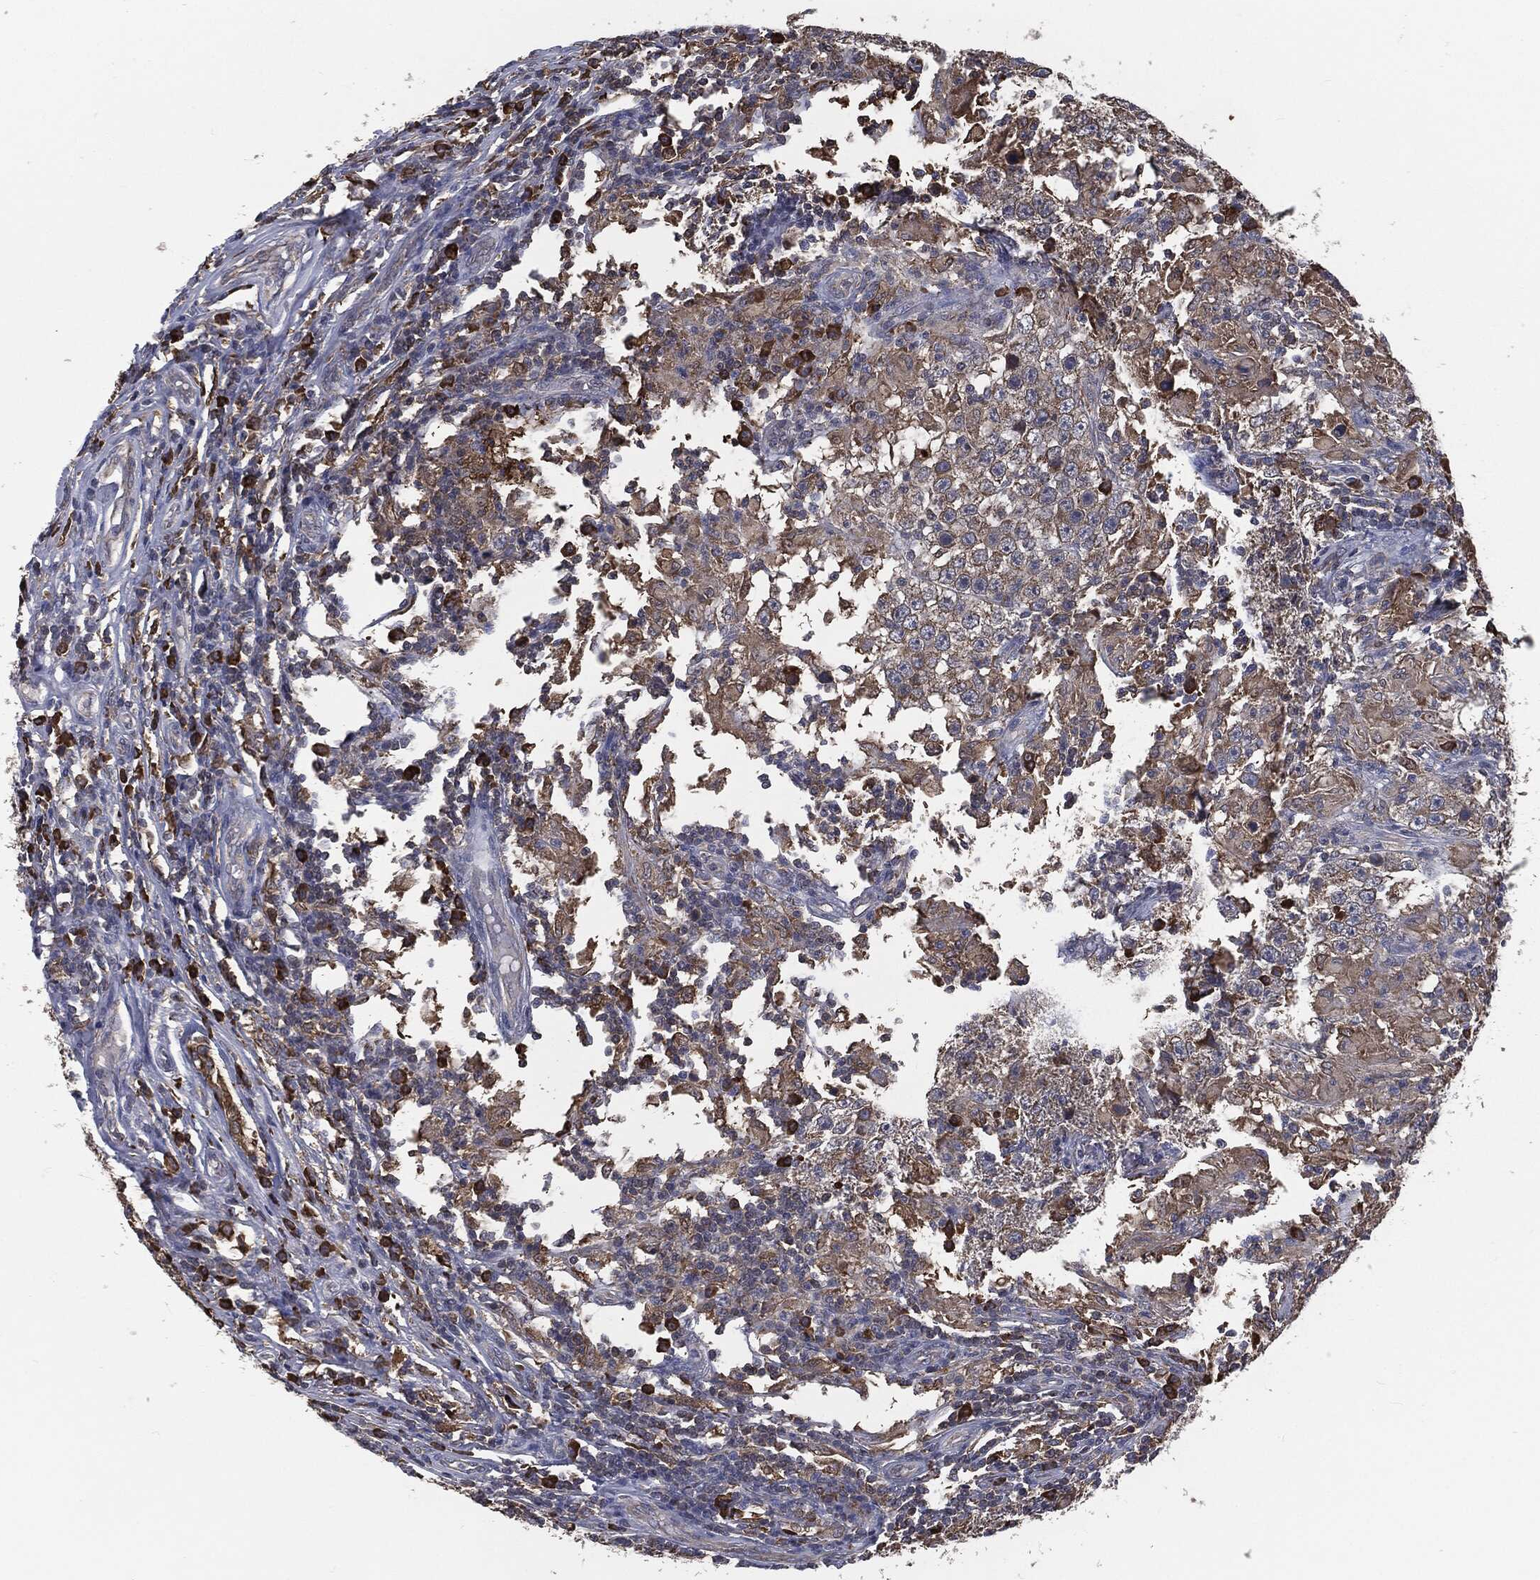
{"staining": {"intensity": "moderate", "quantity": "<25%", "location": "cytoplasmic/membranous"}, "tissue": "testis cancer", "cell_type": "Tumor cells", "image_type": "cancer", "snomed": [{"axis": "morphology", "description": "Seminoma, NOS"}, {"axis": "morphology", "description": "Carcinoma, Embryonal, NOS"}, {"axis": "topography", "description": "Testis"}], "caption": "This photomicrograph demonstrates testis embryonal carcinoma stained with immunohistochemistry (IHC) to label a protein in brown. The cytoplasmic/membranous of tumor cells show moderate positivity for the protein. Nuclei are counter-stained blue.", "gene": "PRDX4", "patient": {"sex": "male", "age": 41}}